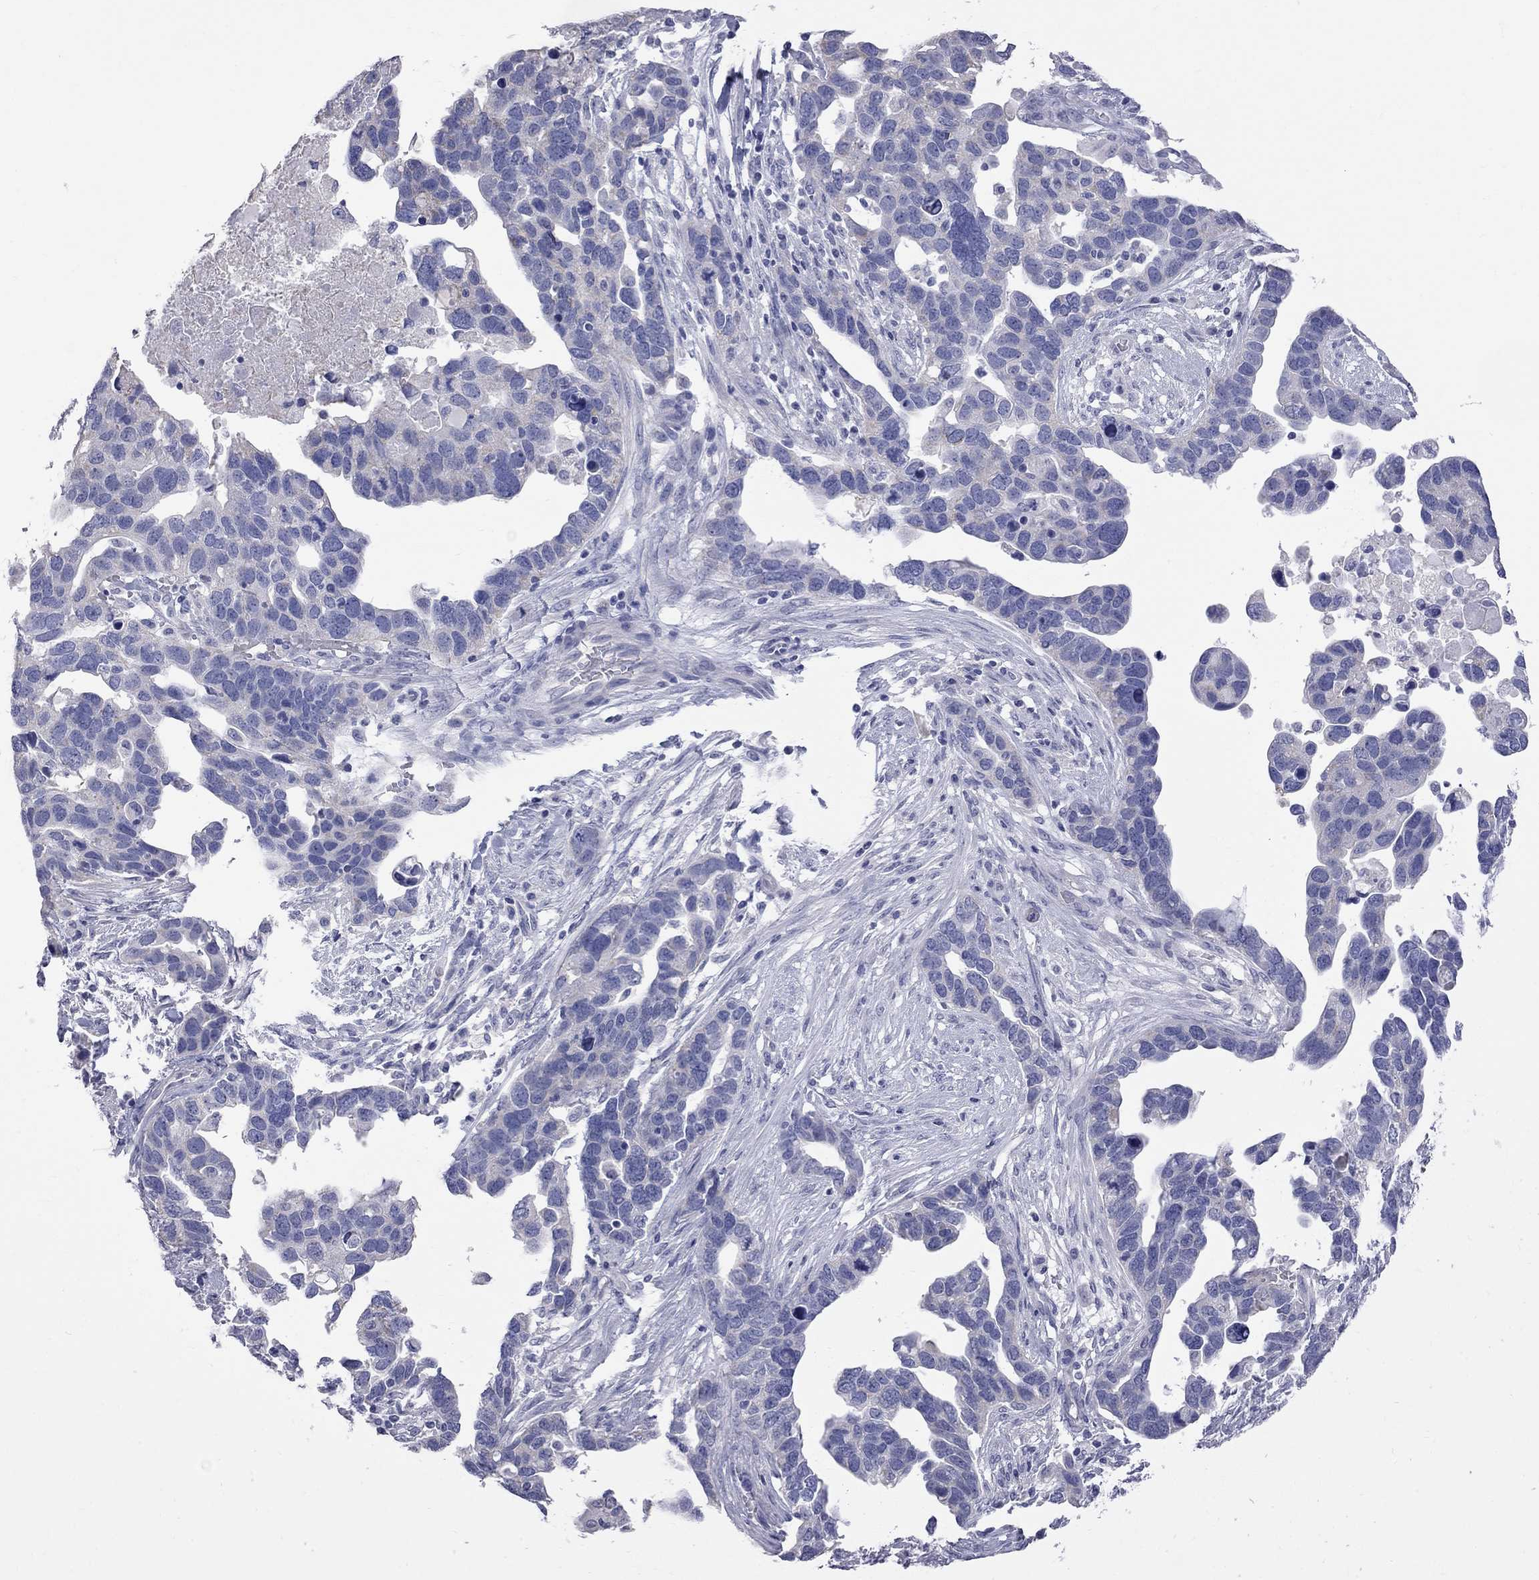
{"staining": {"intensity": "negative", "quantity": "none", "location": "none"}, "tissue": "ovarian cancer", "cell_type": "Tumor cells", "image_type": "cancer", "snomed": [{"axis": "morphology", "description": "Cystadenocarcinoma, serous, NOS"}, {"axis": "topography", "description": "Ovary"}], "caption": "This is an immunohistochemistry image of human serous cystadenocarcinoma (ovarian). There is no positivity in tumor cells.", "gene": "KCND2", "patient": {"sex": "female", "age": 54}}